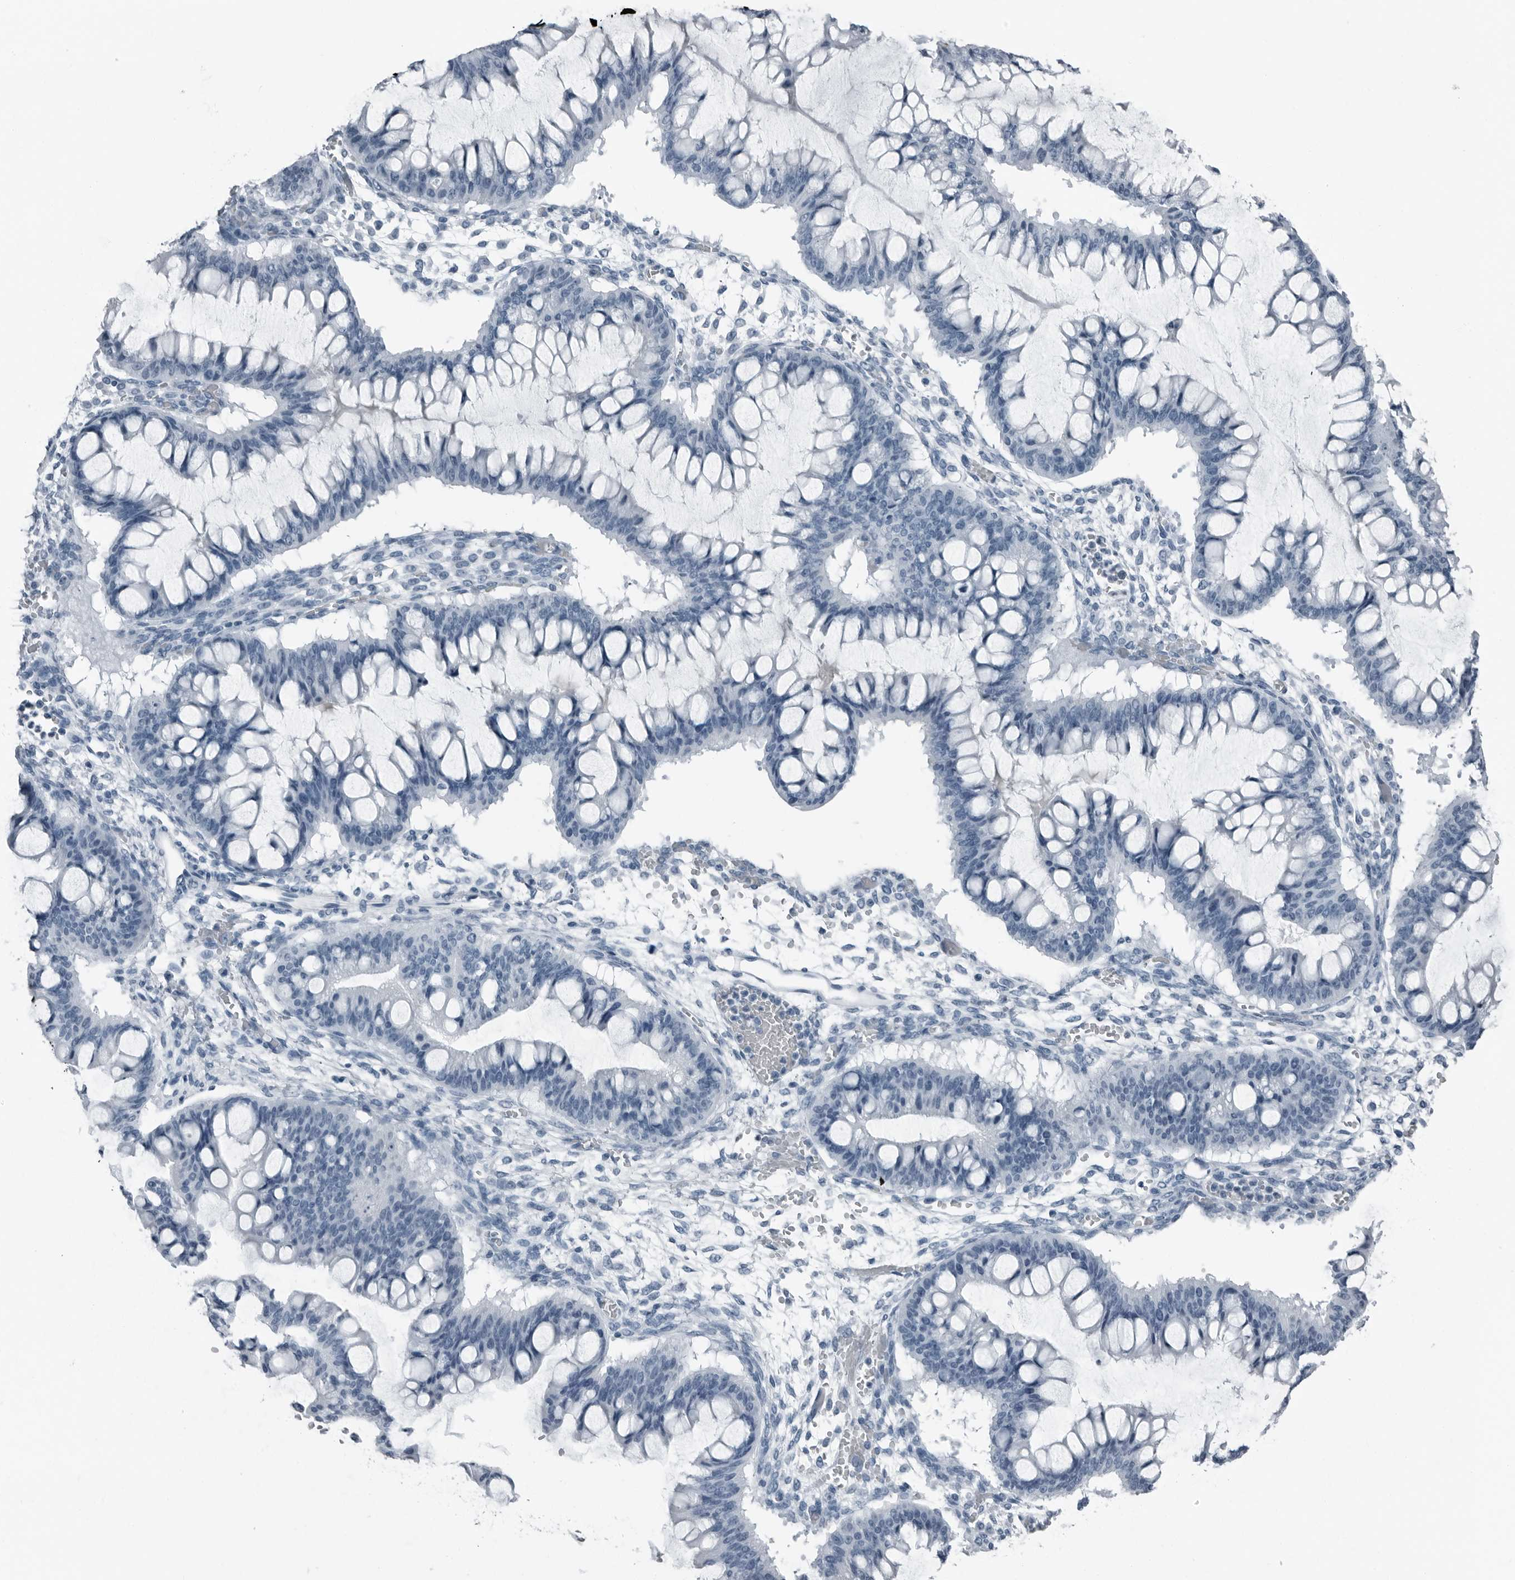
{"staining": {"intensity": "negative", "quantity": "none", "location": "none"}, "tissue": "ovarian cancer", "cell_type": "Tumor cells", "image_type": "cancer", "snomed": [{"axis": "morphology", "description": "Cystadenocarcinoma, mucinous, NOS"}, {"axis": "topography", "description": "Ovary"}], "caption": "This is an IHC image of human mucinous cystadenocarcinoma (ovarian). There is no positivity in tumor cells.", "gene": "PRSS1", "patient": {"sex": "female", "age": 73}}